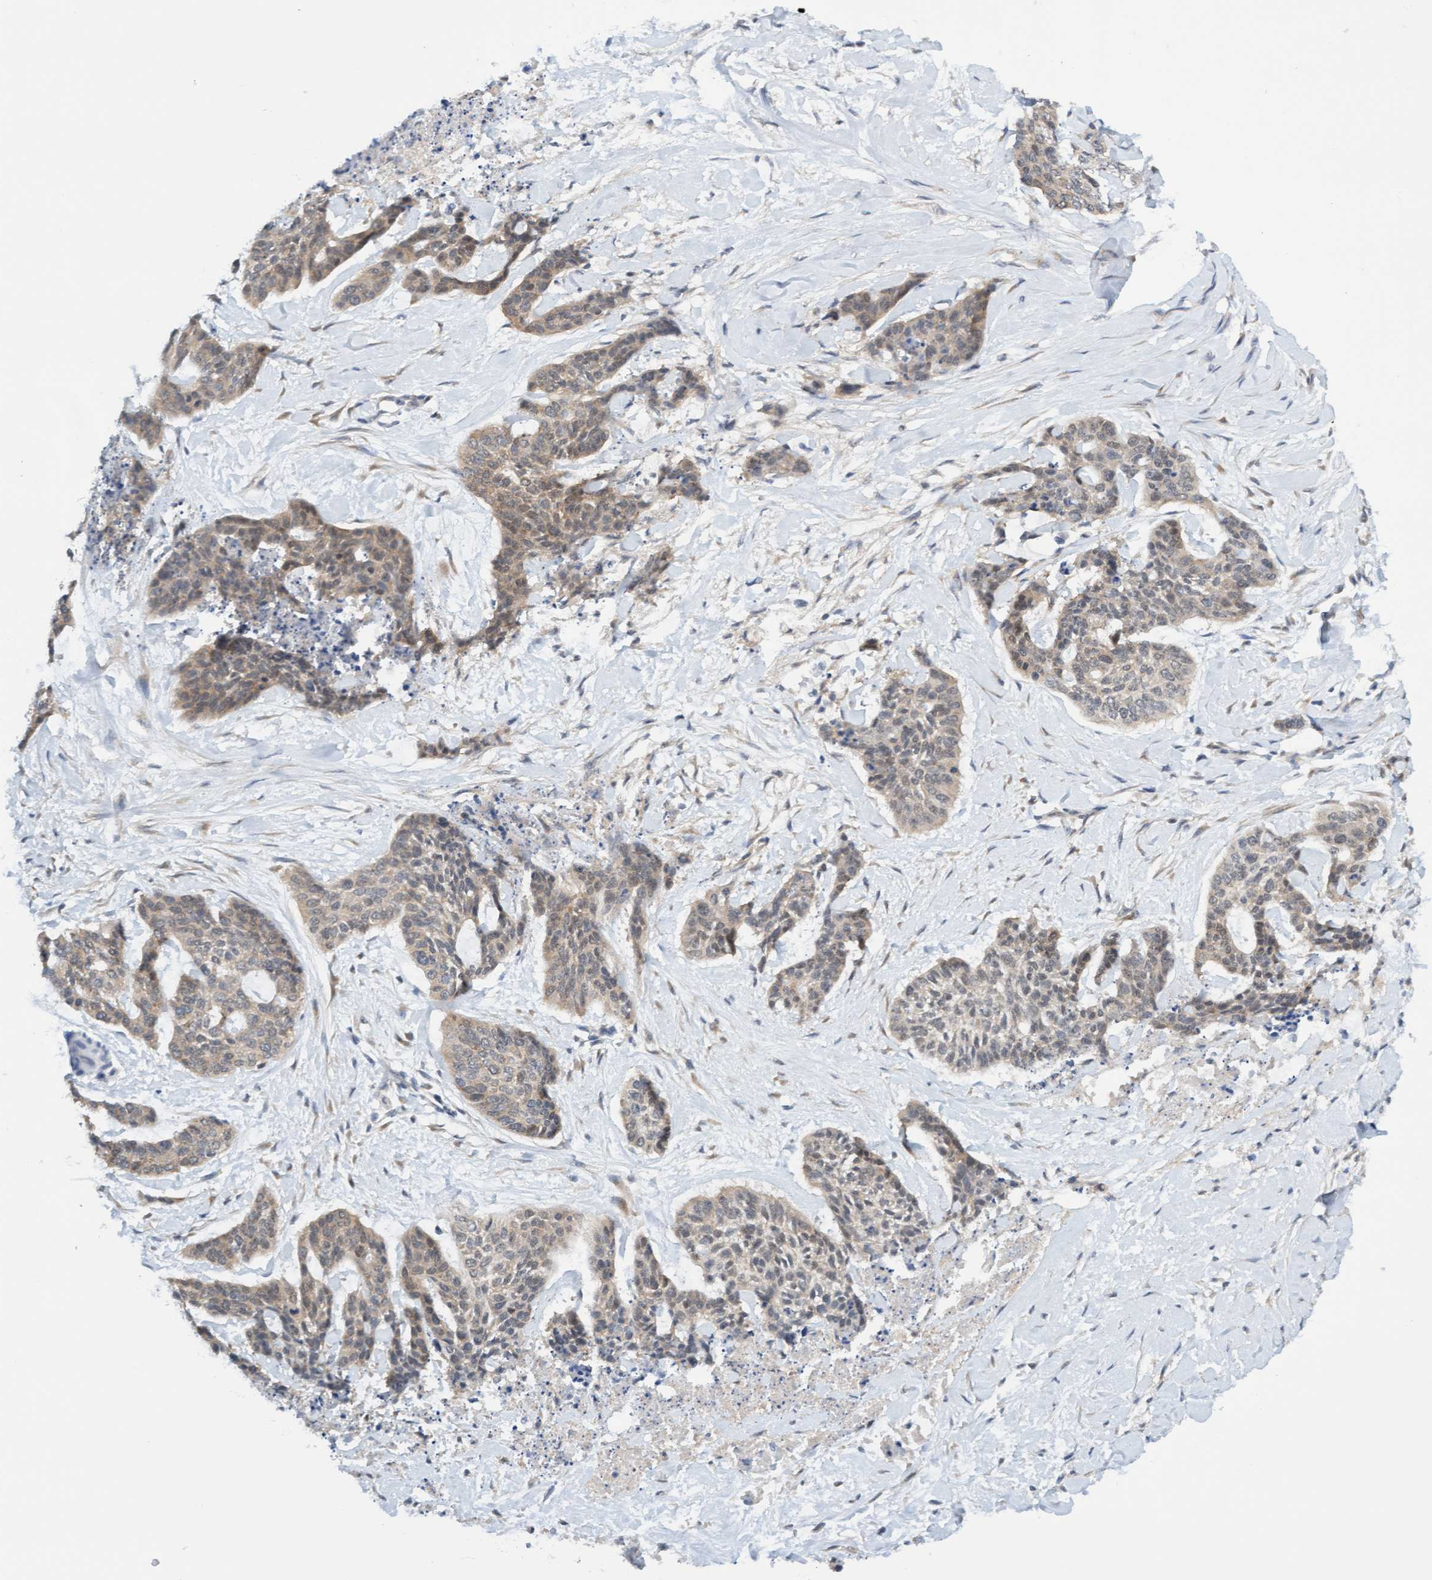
{"staining": {"intensity": "weak", "quantity": ">75%", "location": "cytoplasmic/membranous"}, "tissue": "skin cancer", "cell_type": "Tumor cells", "image_type": "cancer", "snomed": [{"axis": "morphology", "description": "Basal cell carcinoma"}, {"axis": "topography", "description": "Skin"}], "caption": "Basal cell carcinoma (skin) stained for a protein (brown) demonstrates weak cytoplasmic/membranous positive staining in about >75% of tumor cells.", "gene": "AMZ2", "patient": {"sex": "female", "age": 64}}